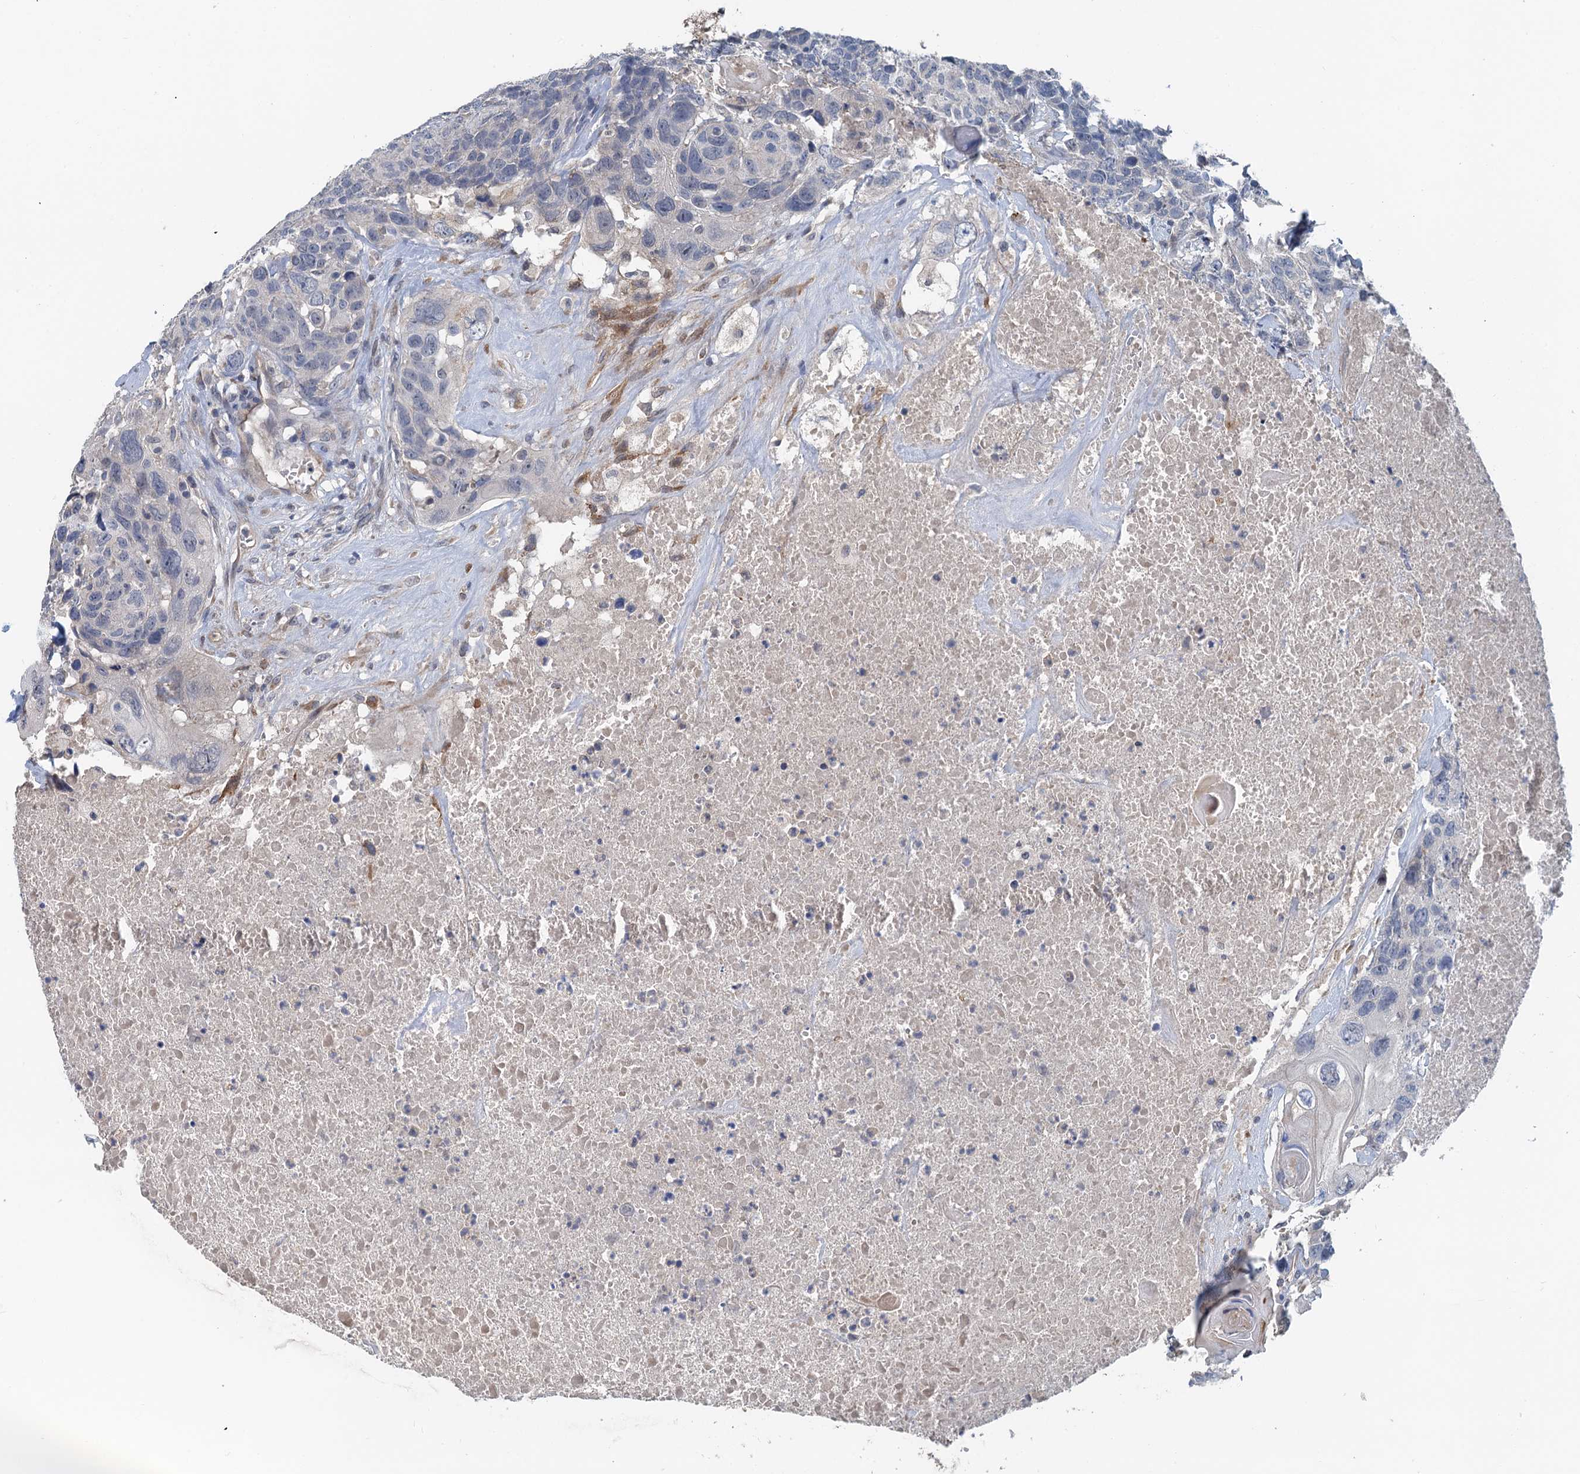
{"staining": {"intensity": "negative", "quantity": "none", "location": "none"}, "tissue": "head and neck cancer", "cell_type": "Tumor cells", "image_type": "cancer", "snomed": [{"axis": "morphology", "description": "Squamous cell carcinoma, NOS"}, {"axis": "topography", "description": "Head-Neck"}], "caption": "Tumor cells show no significant protein expression in squamous cell carcinoma (head and neck). Brightfield microscopy of IHC stained with DAB (3,3'-diaminobenzidine) (brown) and hematoxylin (blue), captured at high magnification.", "gene": "MYO16", "patient": {"sex": "male", "age": 66}}